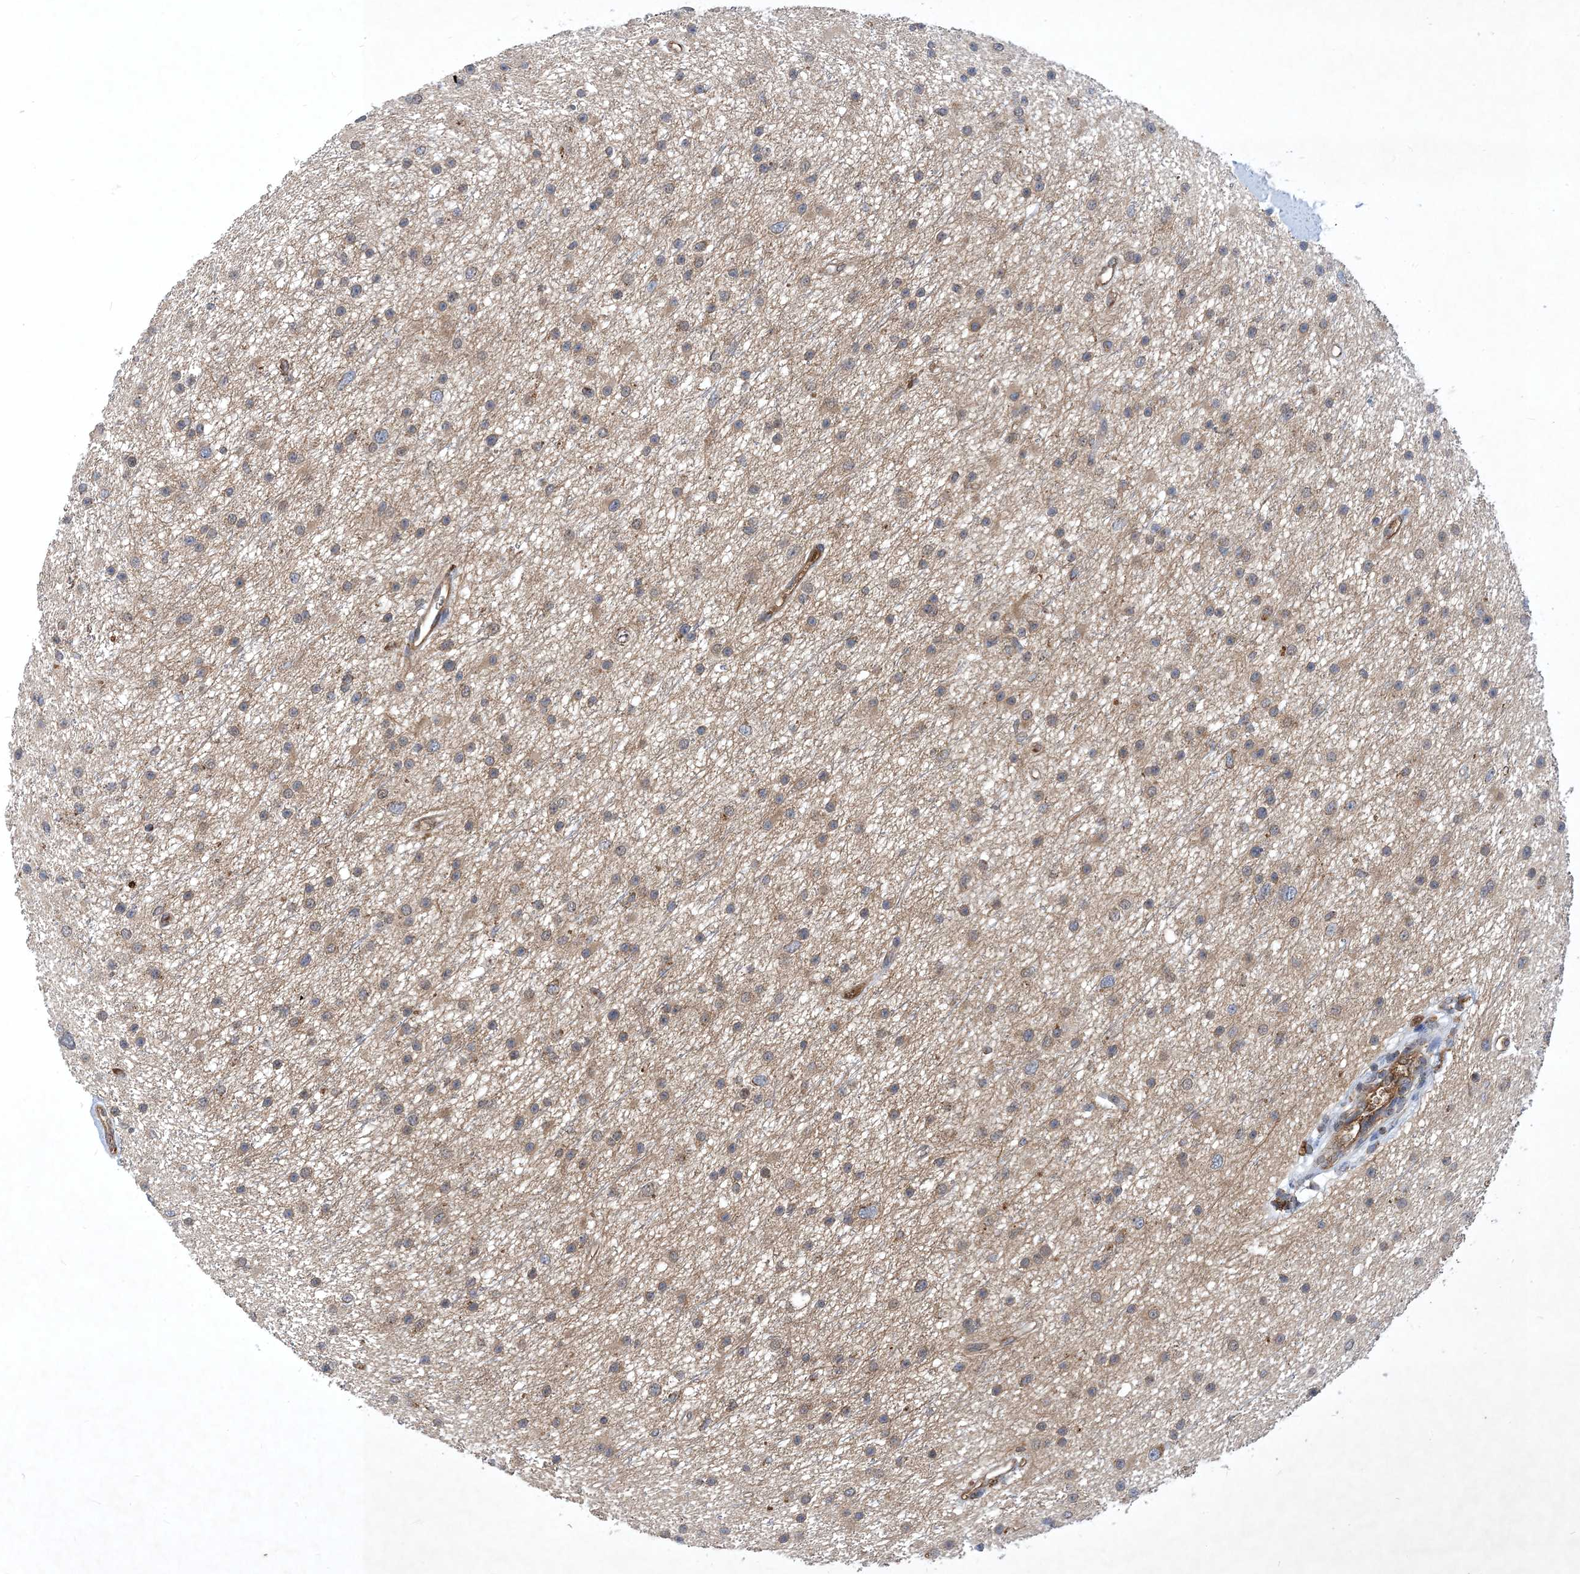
{"staining": {"intensity": "weak", "quantity": "25%-75%", "location": "cytoplasmic/membranous"}, "tissue": "glioma", "cell_type": "Tumor cells", "image_type": "cancer", "snomed": [{"axis": "morphology", "description": "Glioma, malignant, Low grade"}, {"axis": "topography", "description": "Cerebral cortex"}], "caption": "Protein expression analysis of malignant glioma (low-grade) reveals weak cytoplasmic/membranous expression in about 25%-75% of tumor cells.", "gene": "STK19", "patient": {"sex": "female", "age": 39}}